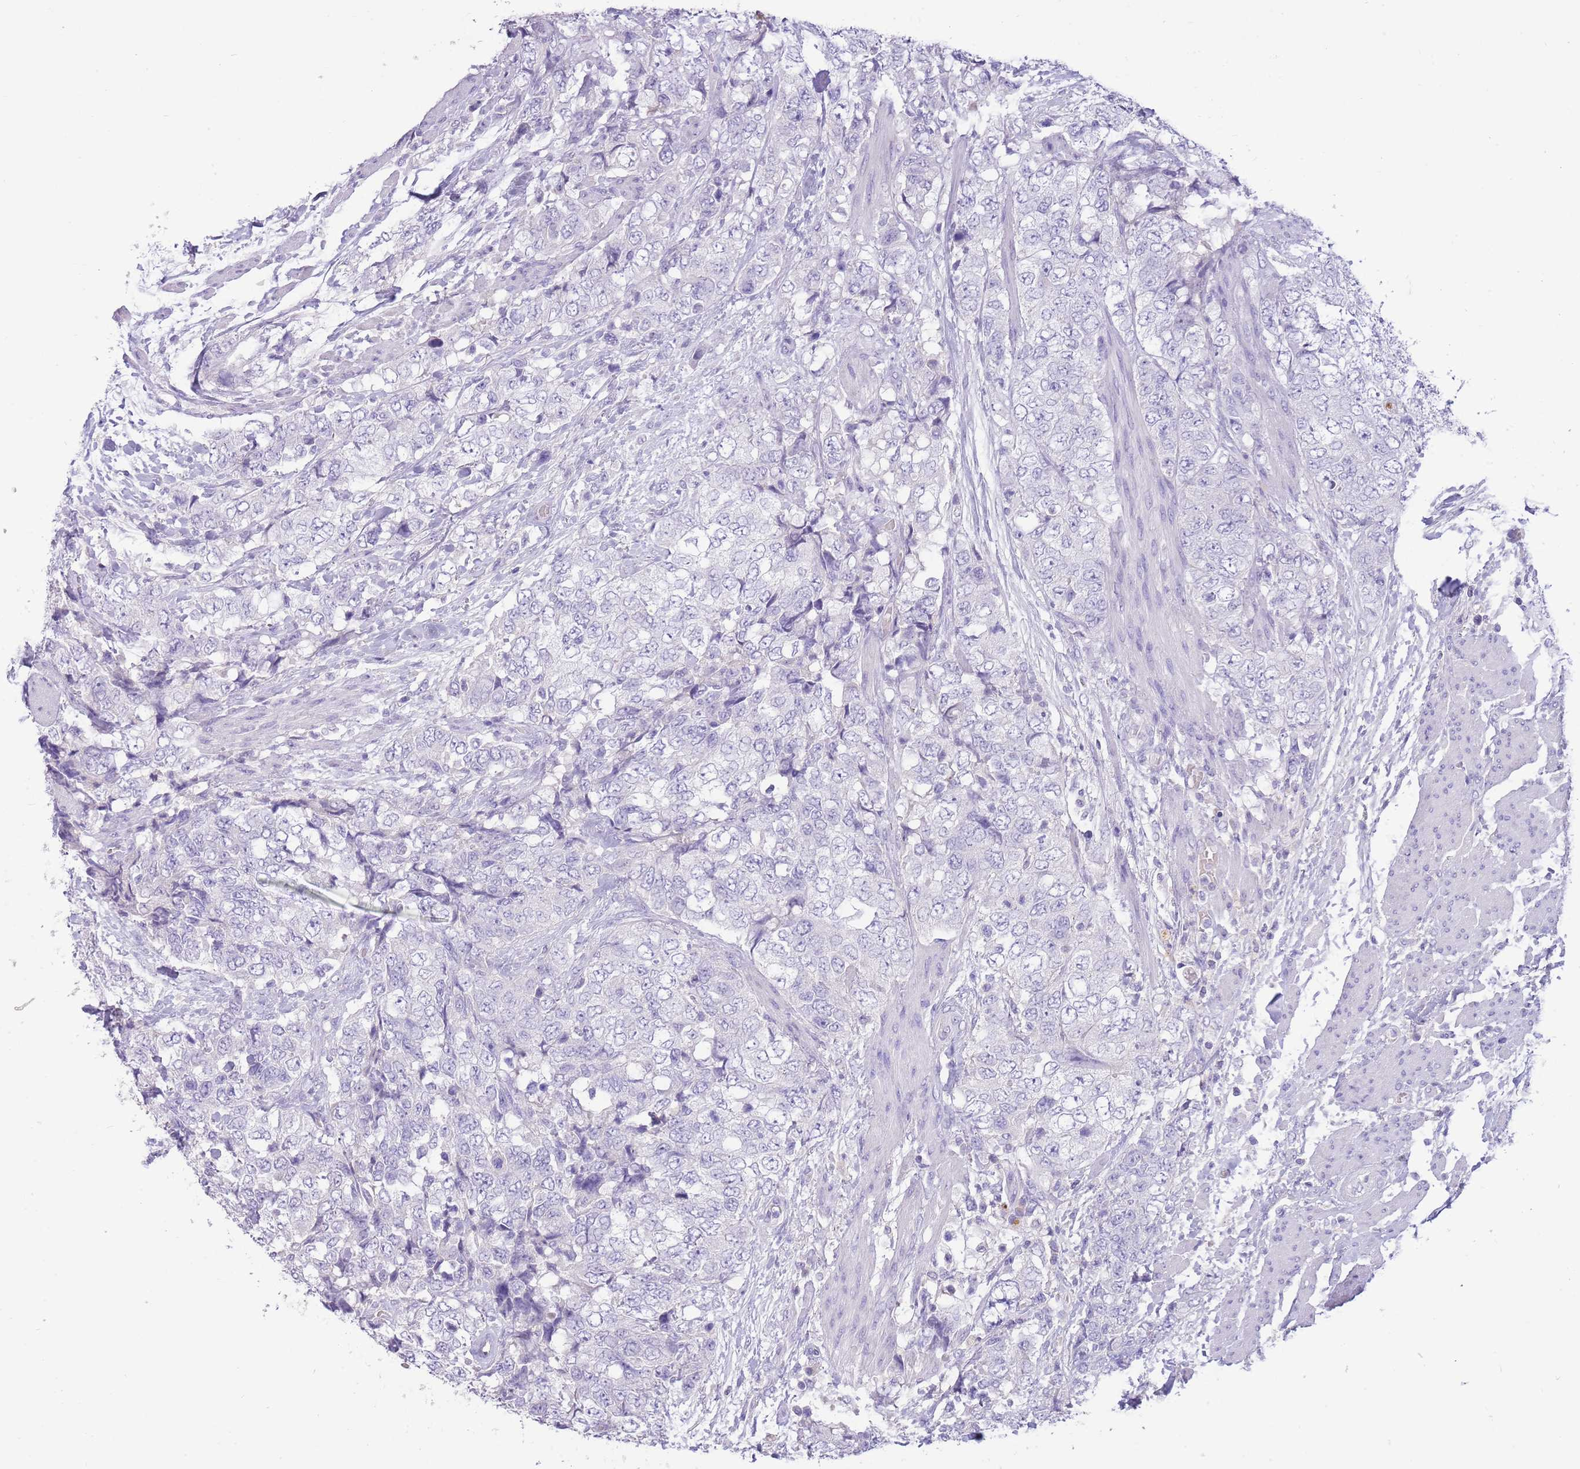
{"staining": {"intensity": "negative", "quantity": "none", "location": "none"}, "tissue": "urothelial cancer", "cell_type": "Tumor cells", "image_type": "cancer", "snomed": [{"axis": "morphology", "description": "Urothelial carcinoma, High grade"}, {"axis": "topography", "description": "Urinary bladder"}], "caption": "IHC photomicrograph of neoplastic tissue: urothelial cancer stained with DAB (3,3'-diaminobenzidine) exhibits no significant protein positivity in tumor cells.", "gene": "TOX2", "patient": {"sex": "female", "age": 78}}